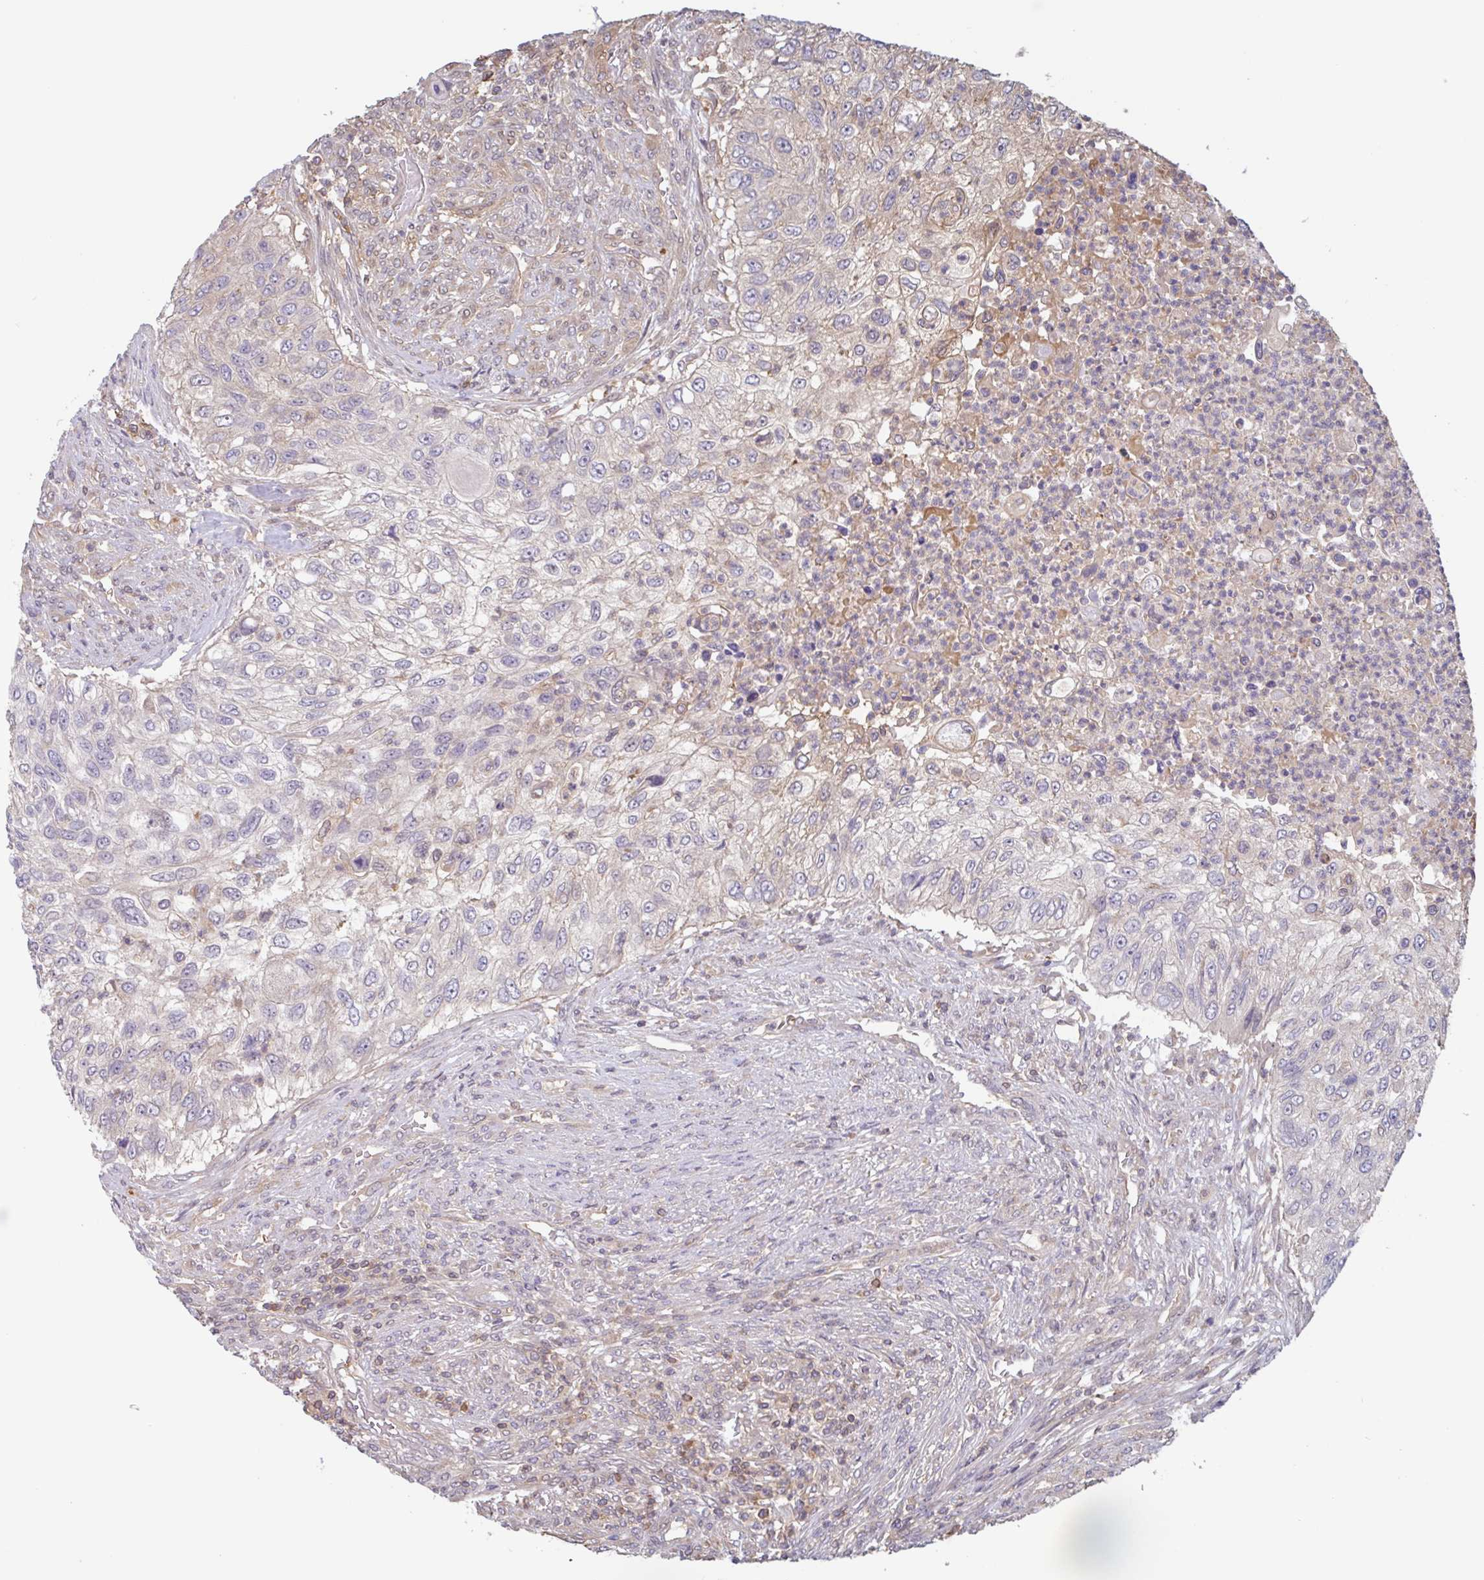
{"staining": {"intensity": "negative", "quantity": "none", "location": "none"}, "tissue": "urothelial cancer", "cell_type": "Tumor cells", "image_type": "cancer", "snomed": [{"axis": "morphology", "description": "Urothelial carcinoma, High grade"}, {"axis": "topography", "description": "Urinary bladder"}], "caption": "A high-resolution photomicrograph shows immunohistochemistry (IHC) staining of high-grade urothelial carcinoma, which displays no significant staining in tumor cells.", "gene": "OTOP2", "patient": {"sex": "female", "age": 60}}